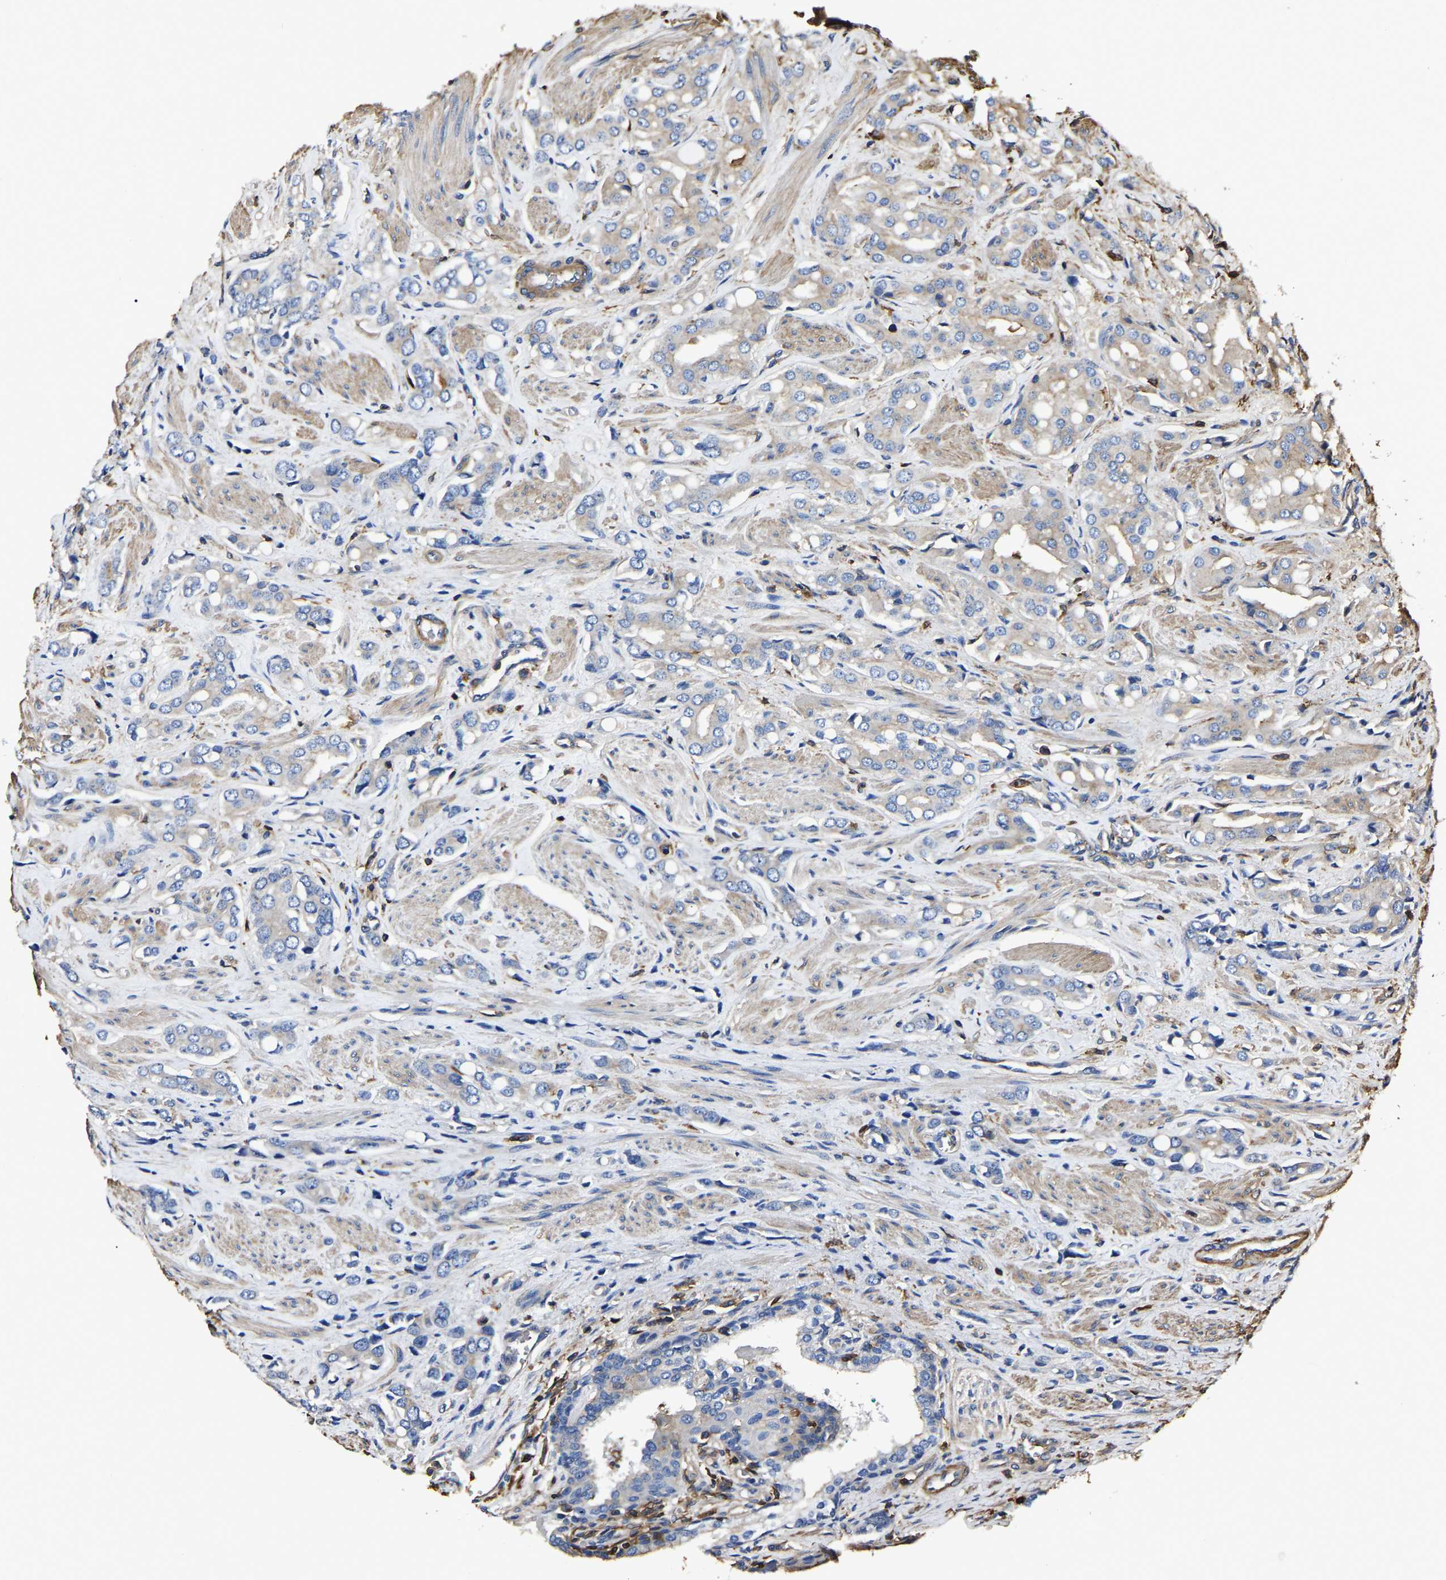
{"staining": {"intensity": "negative", "quantity": "none", "location": "none"}, "tissue": "prostate cancer", "cell_type": "Tumor cells", "image_type": "cancer", "snomed": [{"axis": "morphology", "description": "Adenocarcinoma, High grade"}, {"axis": "topography", "description": "Prostate"}], "caption": "Immunohistochemistry (IHC) histopathology image of prostate high-grade adenocarcinoma stained for a protein (brown), which shows no staining in tumor cells. (DAB (3,3'-diaminobenzidine) immunohistochemistry with hematoxylin counter stain).", "gene": "ARMT1", "patient": {"sex": "male", "age": 52}}